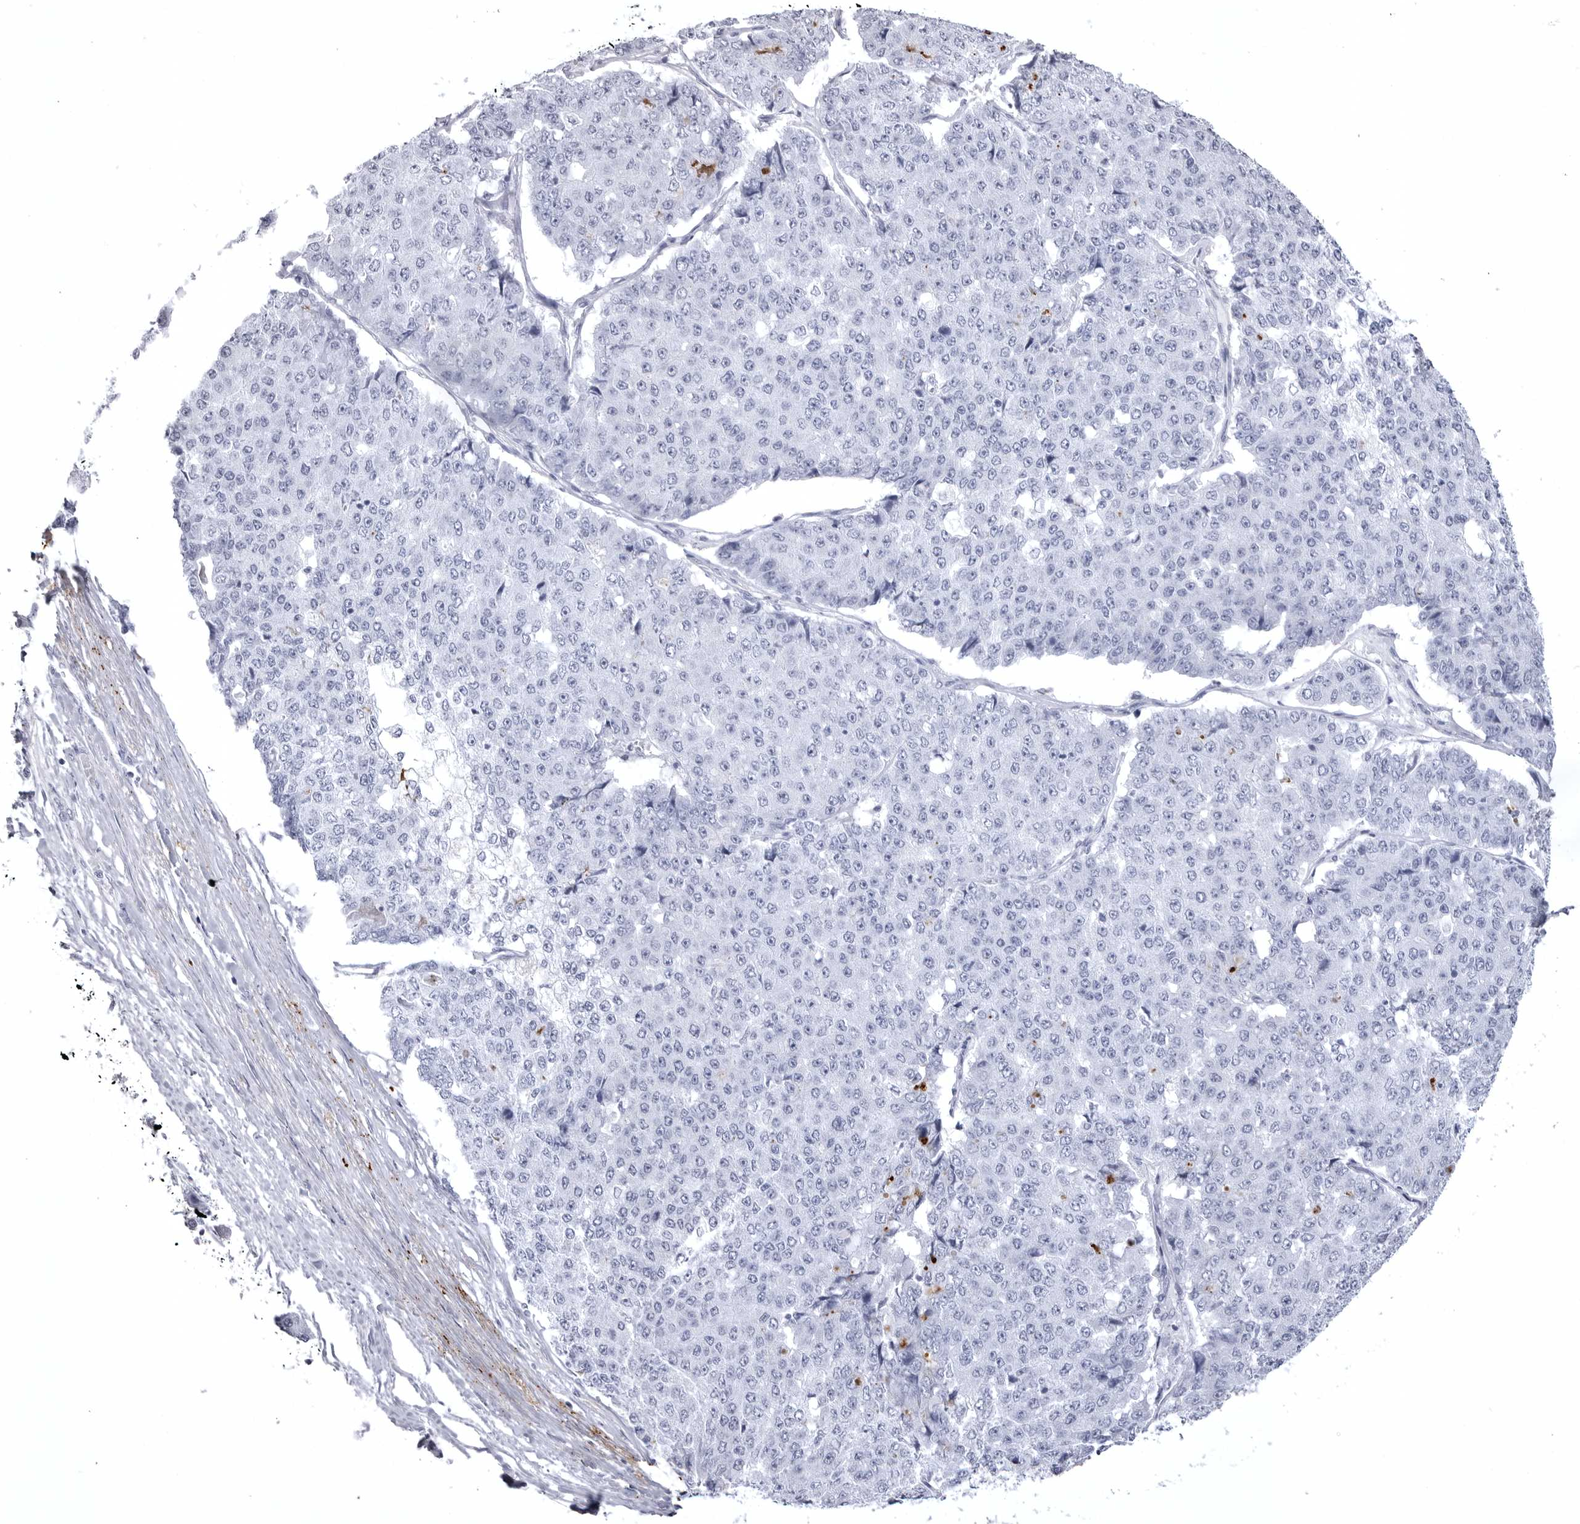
{"staining": {"intensity": "negative", "quantity": "none", "location": "none"}, "tissue": "pancreatic cancer", "cell_type": "Tumor cells", "image_type": "cancer", "snomed": [{"axis": "morphology", "description": "Adenocarcinoma, NOS"}, {"axis": "topography", "description": "Pancreas"}], "caption": "Immunohistochemical staining of pancreatic cancer (adenocarcinoma) exhibits no significant positivity in tumor cells. (DAB (3,3'-diaminobenzidine) immunohistochemistry with hematoxylin counter stain).", "gene": "COL26A1", "patient": {"sex": "male", "age": 50}}